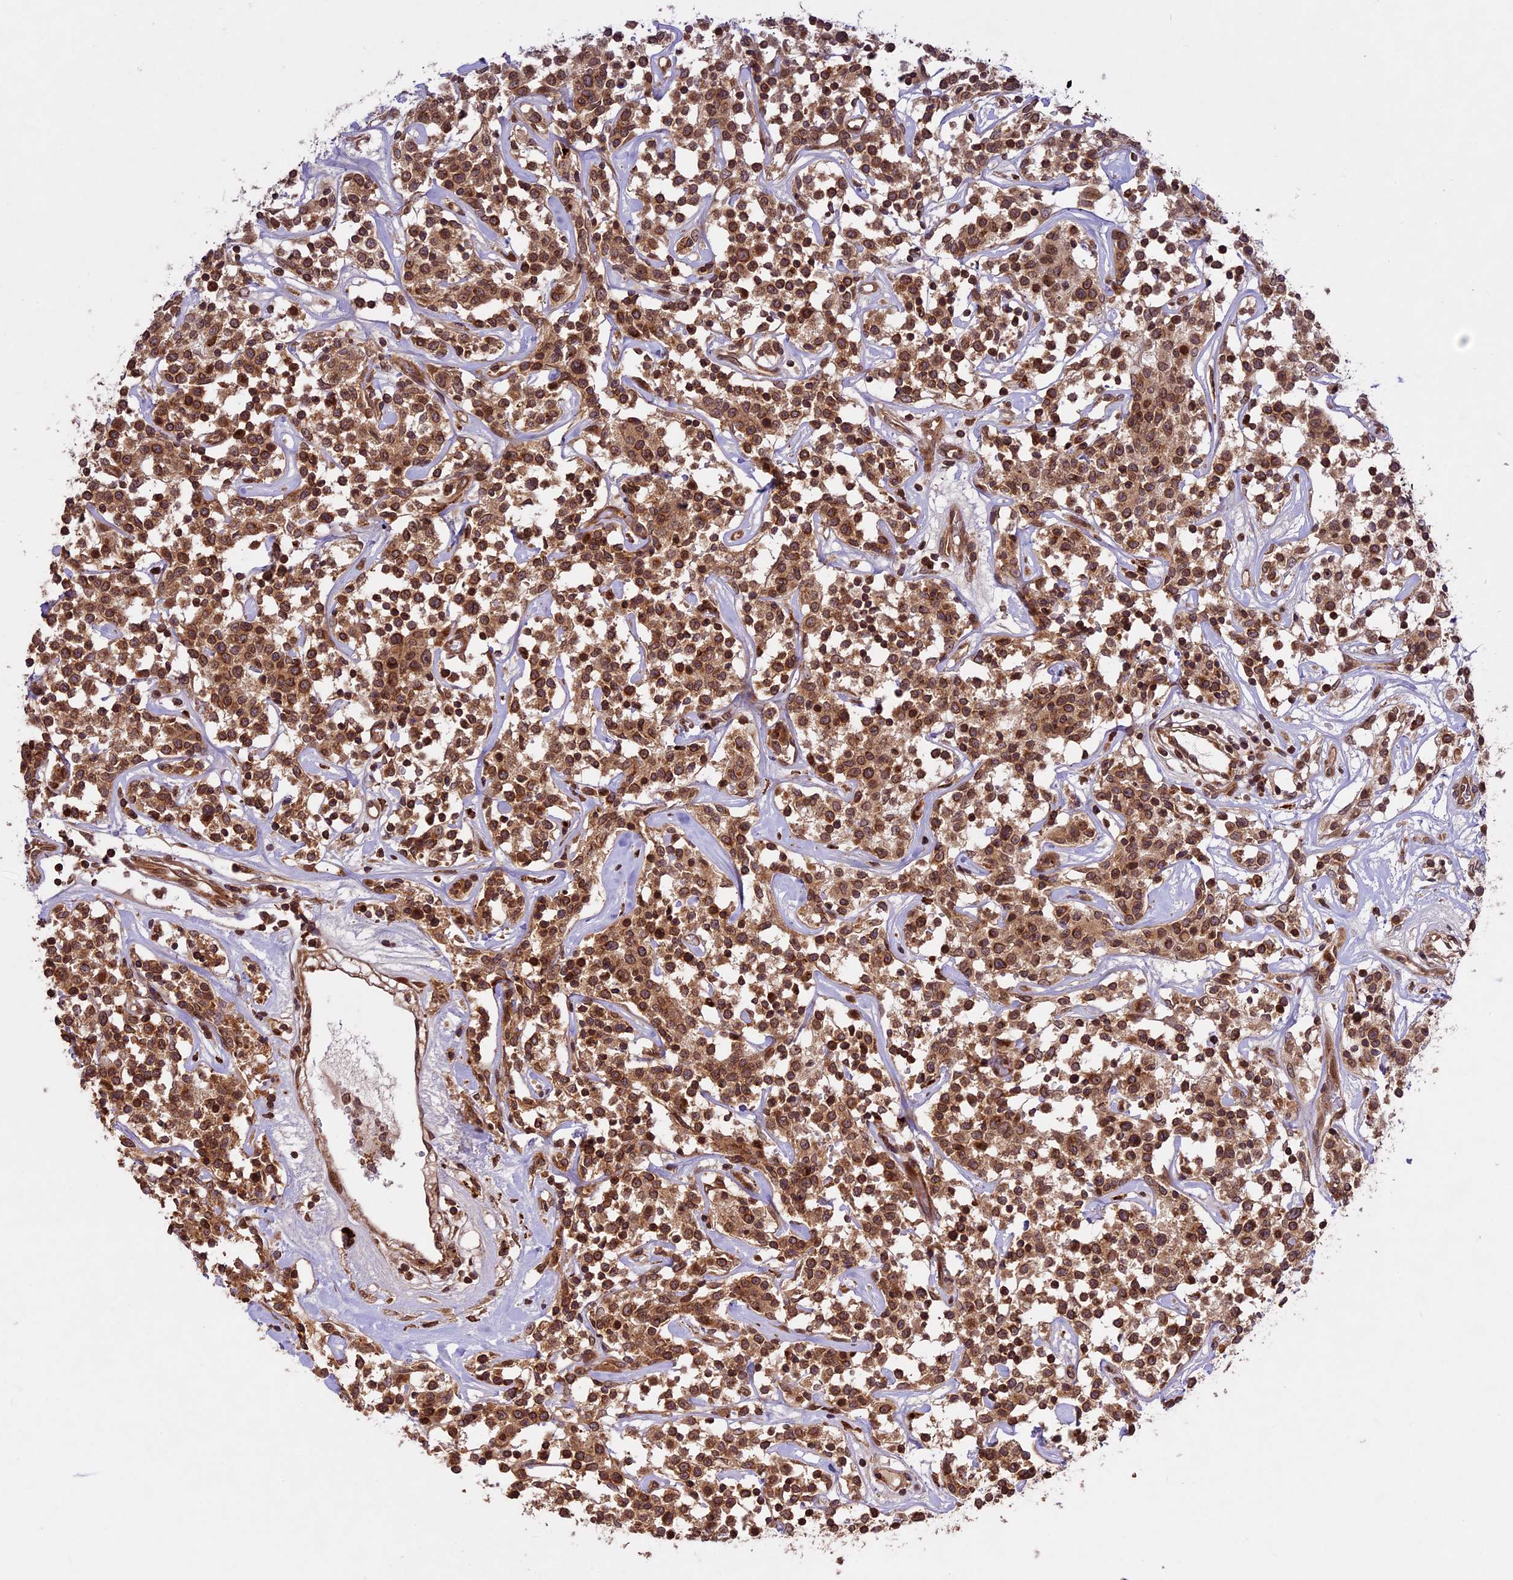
{"staining": {"intensity": "moderate", "quantity": ">75%", "location": "cytoplasmic/membranous,nuclear"}, "tissue": "lymphoma", "cell_type": "Tumor cells", "image_type": "cancer", "snomed": [{"axis": "morphology", "description": "Malignant lymphoma, non-Hodgkin's type, Low grade"}, {"axis": "topography", "description": "Small intestine"}], "caption": "Protein staining exhibits moderate cytoplasmic/membranous and nuclear expression in approximately >75% of tumor cells in malignant lymphoma, non-Hodgkin's type (low-grade).", "gene": "DGKH", "patient": {"sex": "female", "age": 59}}